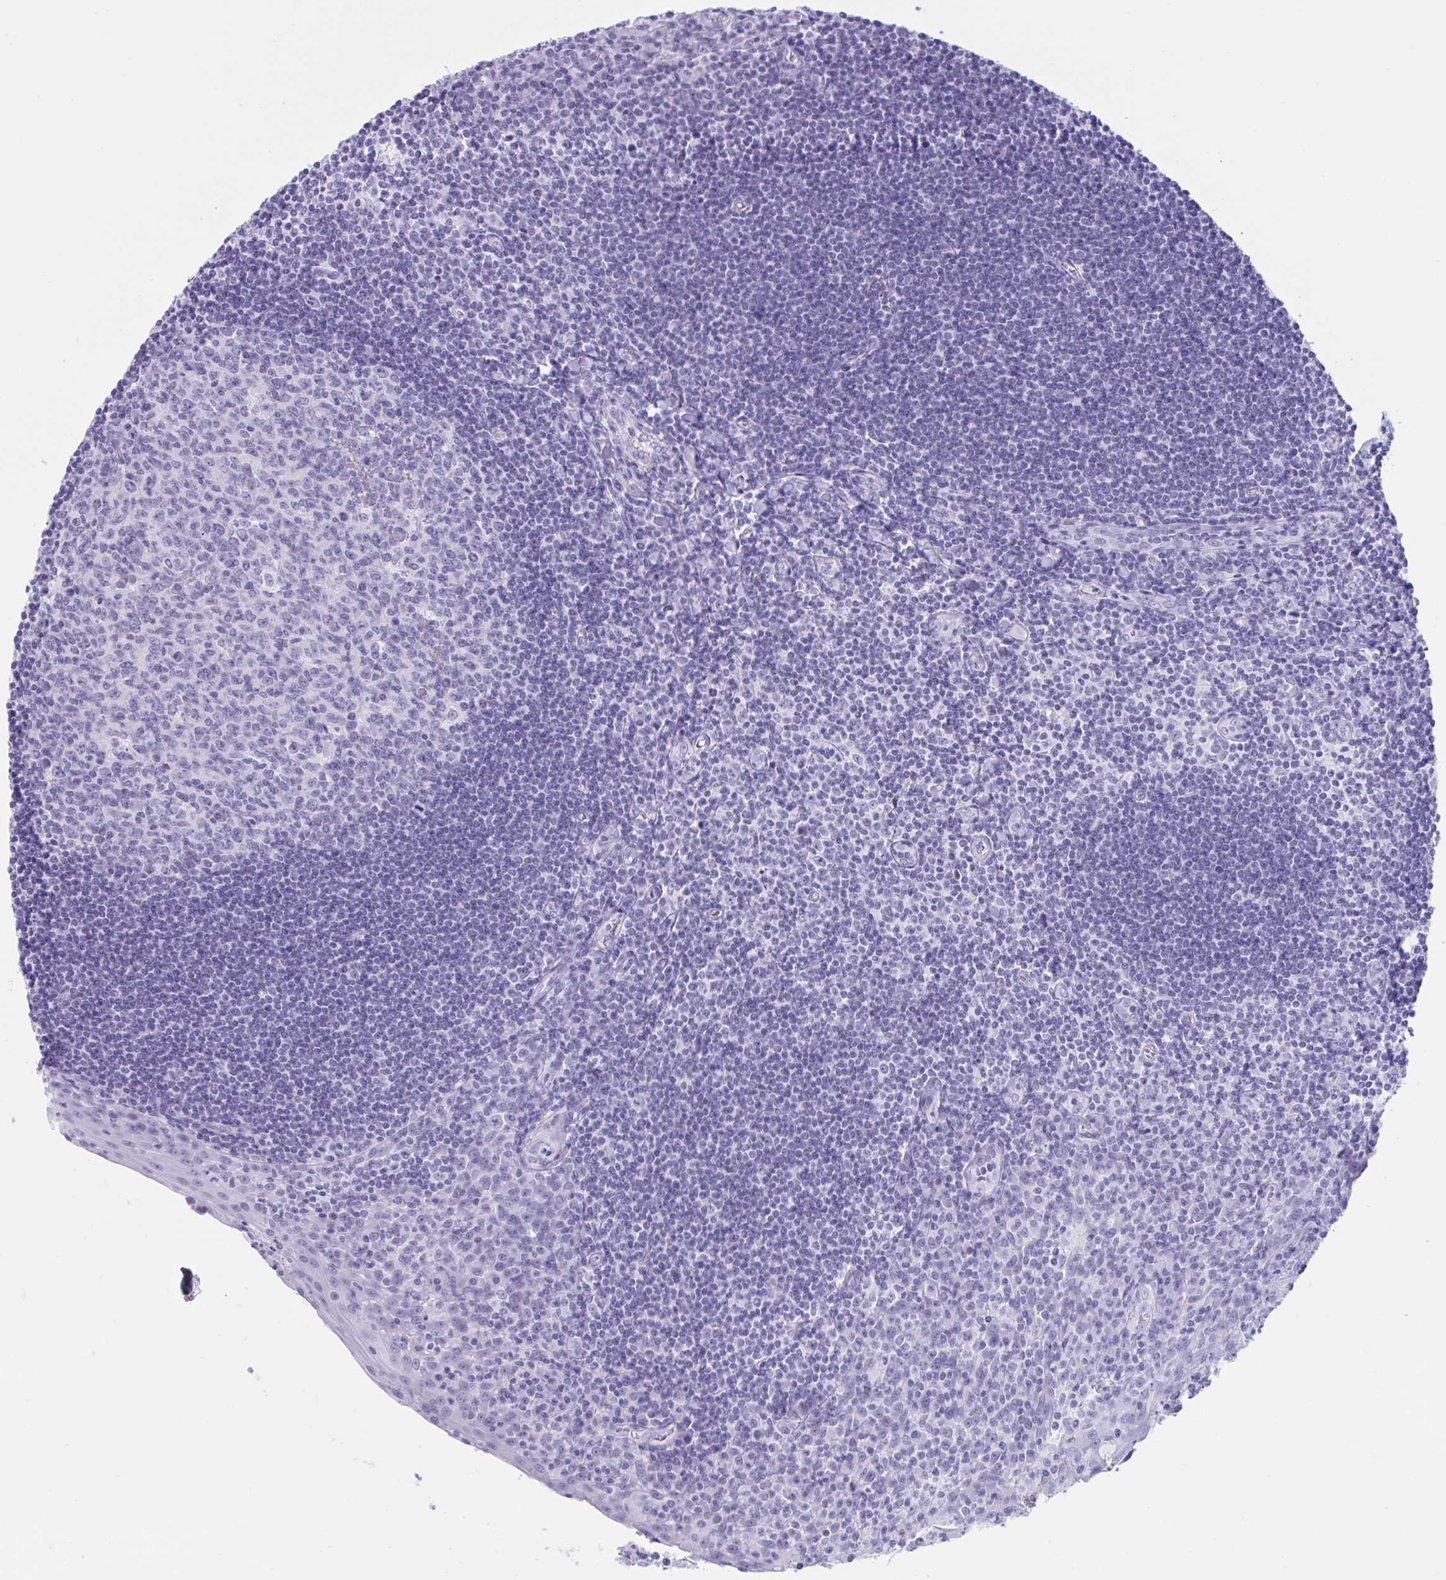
{"staining": {"intensity": "negative", "quantity": "none", "location": "none"}, "tissue": "tonsil", "cell_type": "Germinal center cells", "image_type": "normal", "snomed": [{"axis": "morphology", "description": "Normal tissue, NOS"}, {"axis": "topography", "description": "Tonsil"}], "caption": "Germinal center cells show no significant protein staining in unremarkable tonsil.", "gene": "TMEM35A", "patient": {"sex": "male", "age": 27}}